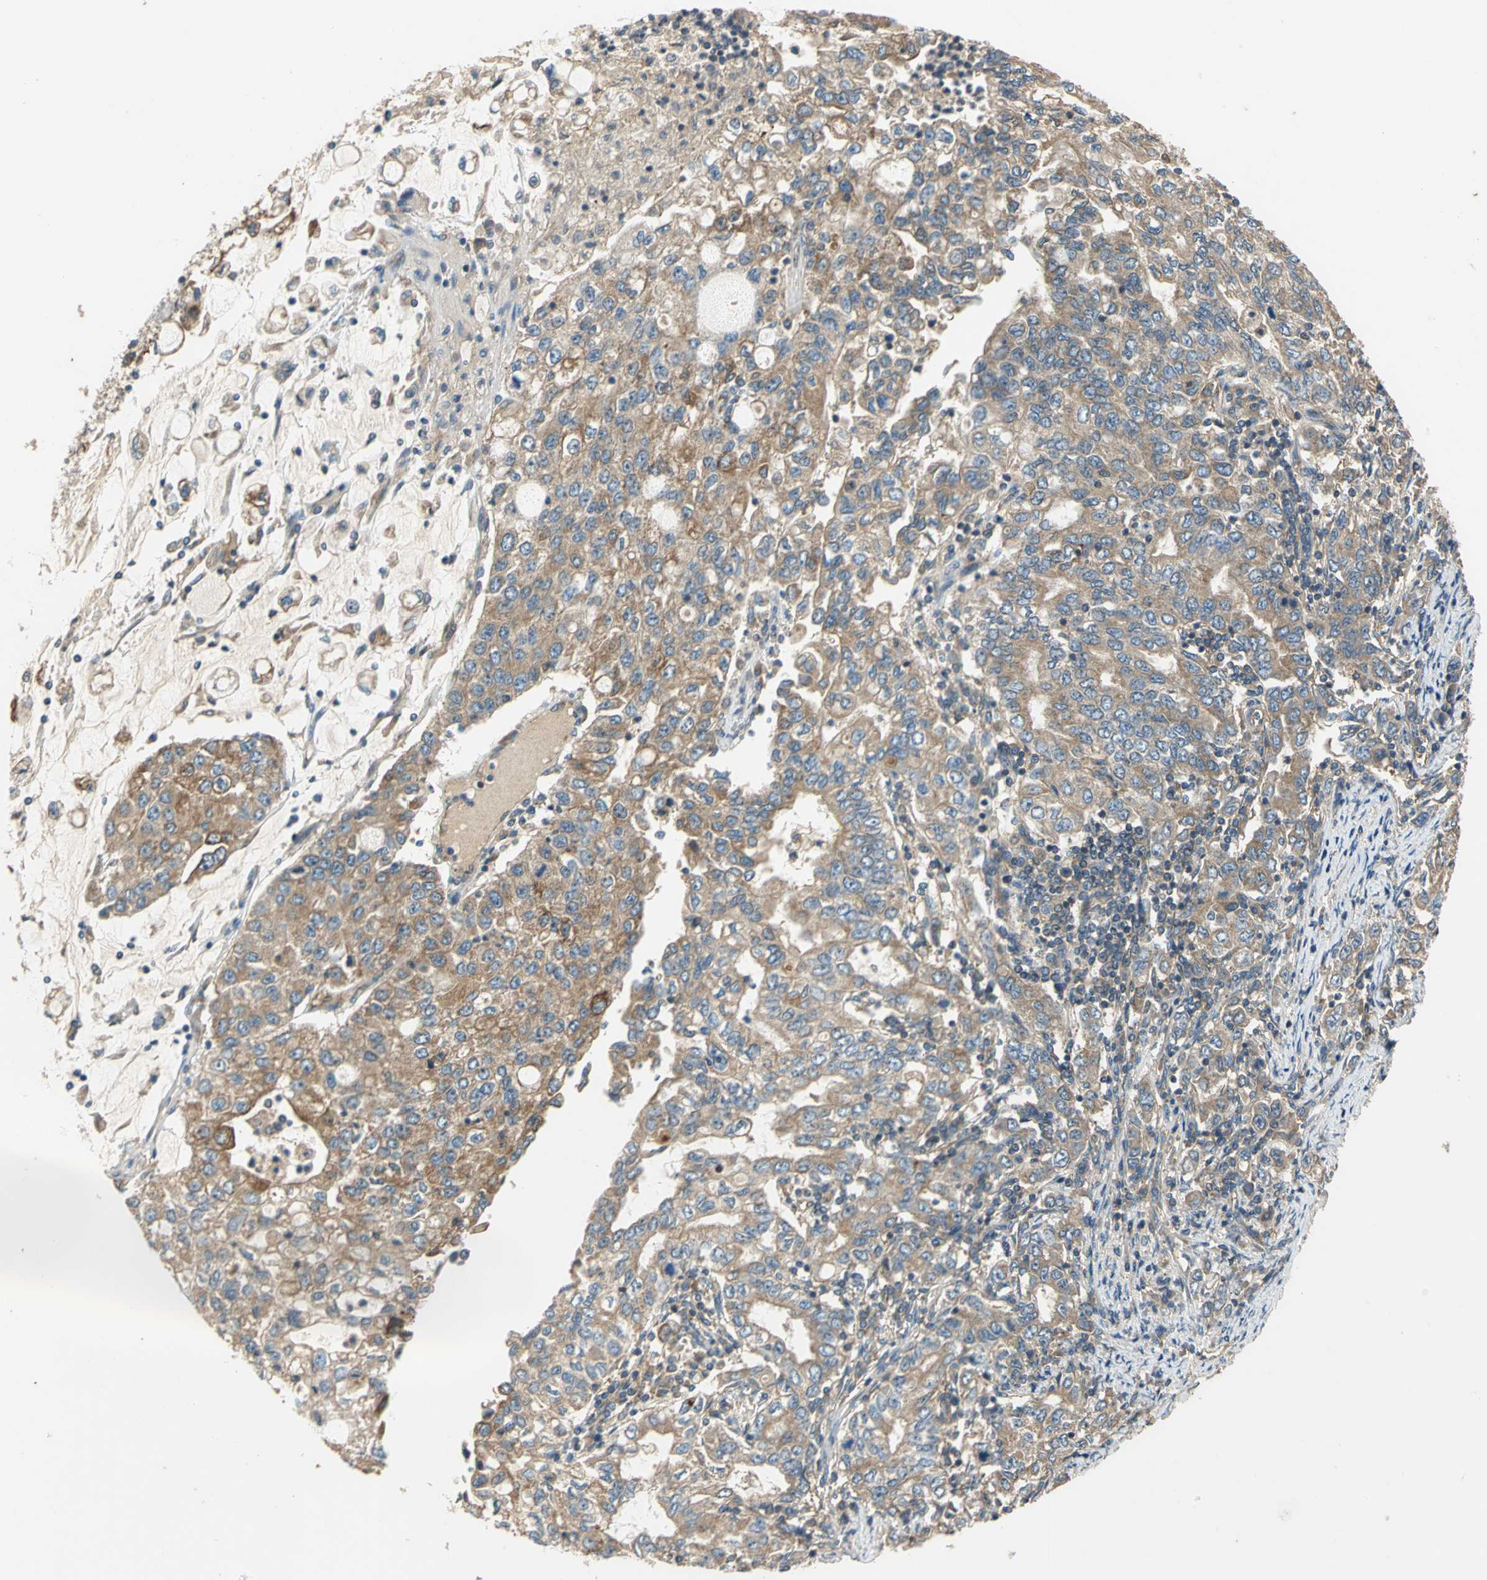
{"staining": {"intensity": "moderate", "quantity": ">75%", "location": "cytoplasmic/membranous"}, "tissue": "stomach cancer", "cell_type": "Tumor cells", "image_type": "cancer", "snomed": [{"axis": "morphology", "description": "Adenocarcinoma, NOS"}, {"axis": "topography", "description": "Stomach, lower"}], "caption": "Protein analysis of stomach cancer tissue demonstrates moderate cytoplasmic/membranous expression in approximately >75% of tumor cells.", "gene": "EMCN", "patient": {"sex": "female", "age": 72}}